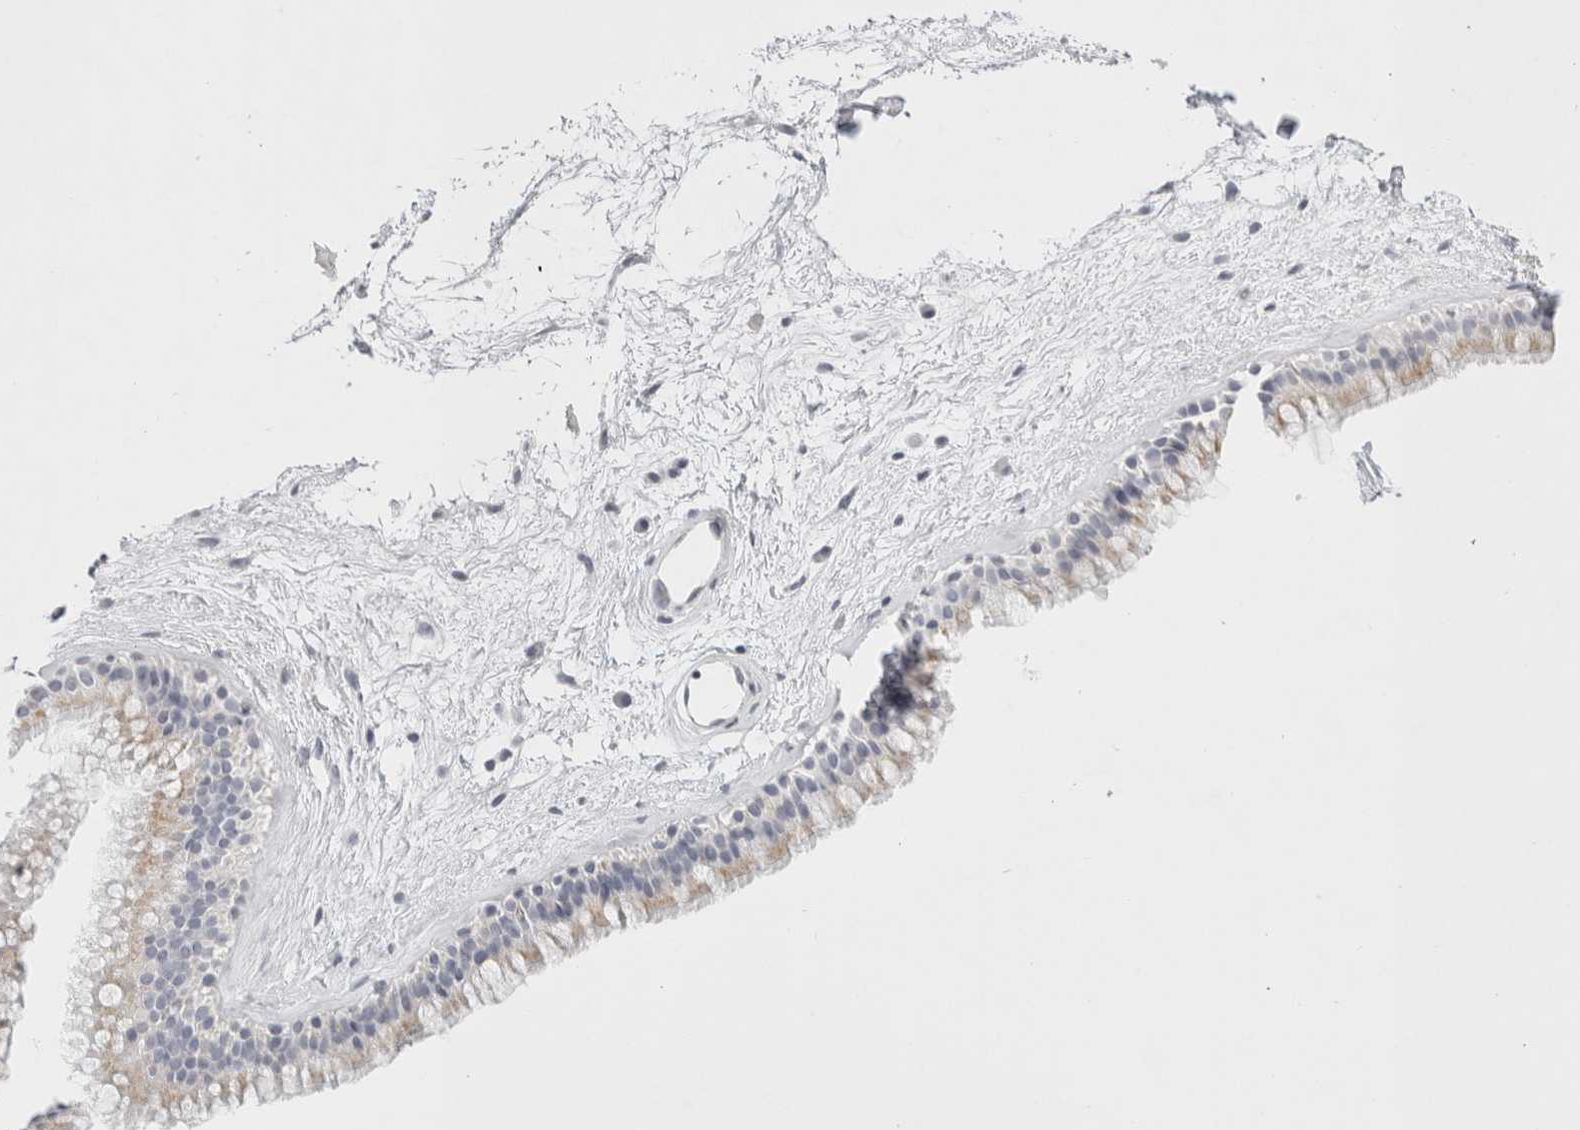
{"staining": {"intensity": "weak", "quantity": "<25%", "location": "cytoplasmic/membranous"}, "tissue": "nasopharynx", "cell_type": "Respiratory epithelial cells", "image_type": "normal", "snomed": [{"axis": "morphology", "description": "Normal tissue, NOS"}, {"axis": "morphology", "description": "Inflammation, NOS"}, {"axis": "topography", "description": "Nasopharynx"}], "caption": "IHC image of normal human nasopharynx stained for a protein (brown), which reveals no expression in respiratory epithelial cells.", "gene": "GARIN1A", "patient": {"sex": "male", "age": 48}}